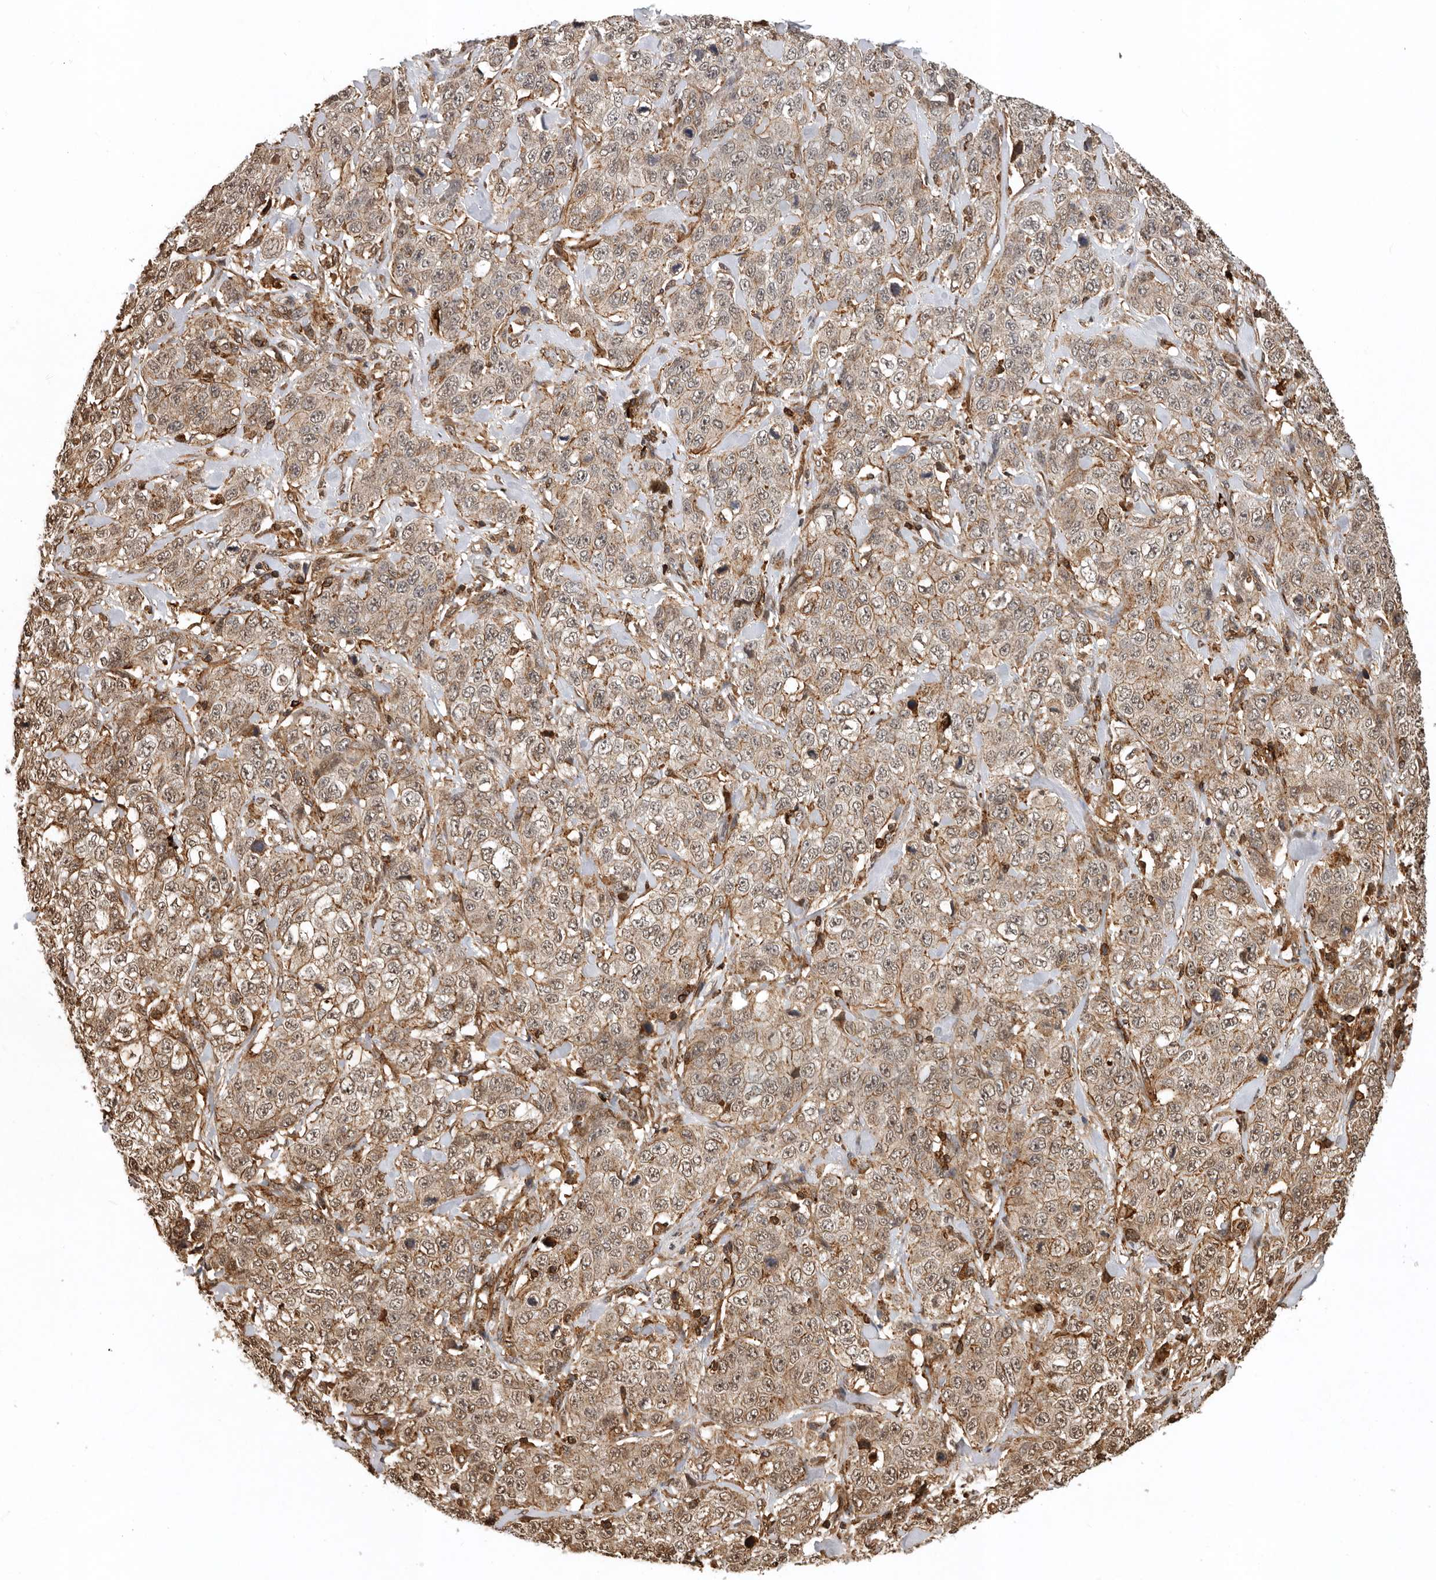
{"staining": {"intensity": "weak", "quantity": ">75%", "location": "cytoplasmic/membranous"}, "tissue": "stomach cancer", "cell_type": "Tumor cells", "image_type": "cancer", "snomed": [{"axis": "morphology", "description": "Adenocarcinoma, NOS"}, {"axis": "topography", "description": "Stomach"}], "caption": "A brown stain highlights weak cytoplasmic/membranous expression of a protein in human stomach cancer tumor cells. The staining is performed using DAB (3,3'-diaminobenzidine) brown chromogen to label protein expression. The nuclei are counter-stained blue using hematoxylin.", "gene": "RNF157", "patient": {"sex": "male", "age": 48}}